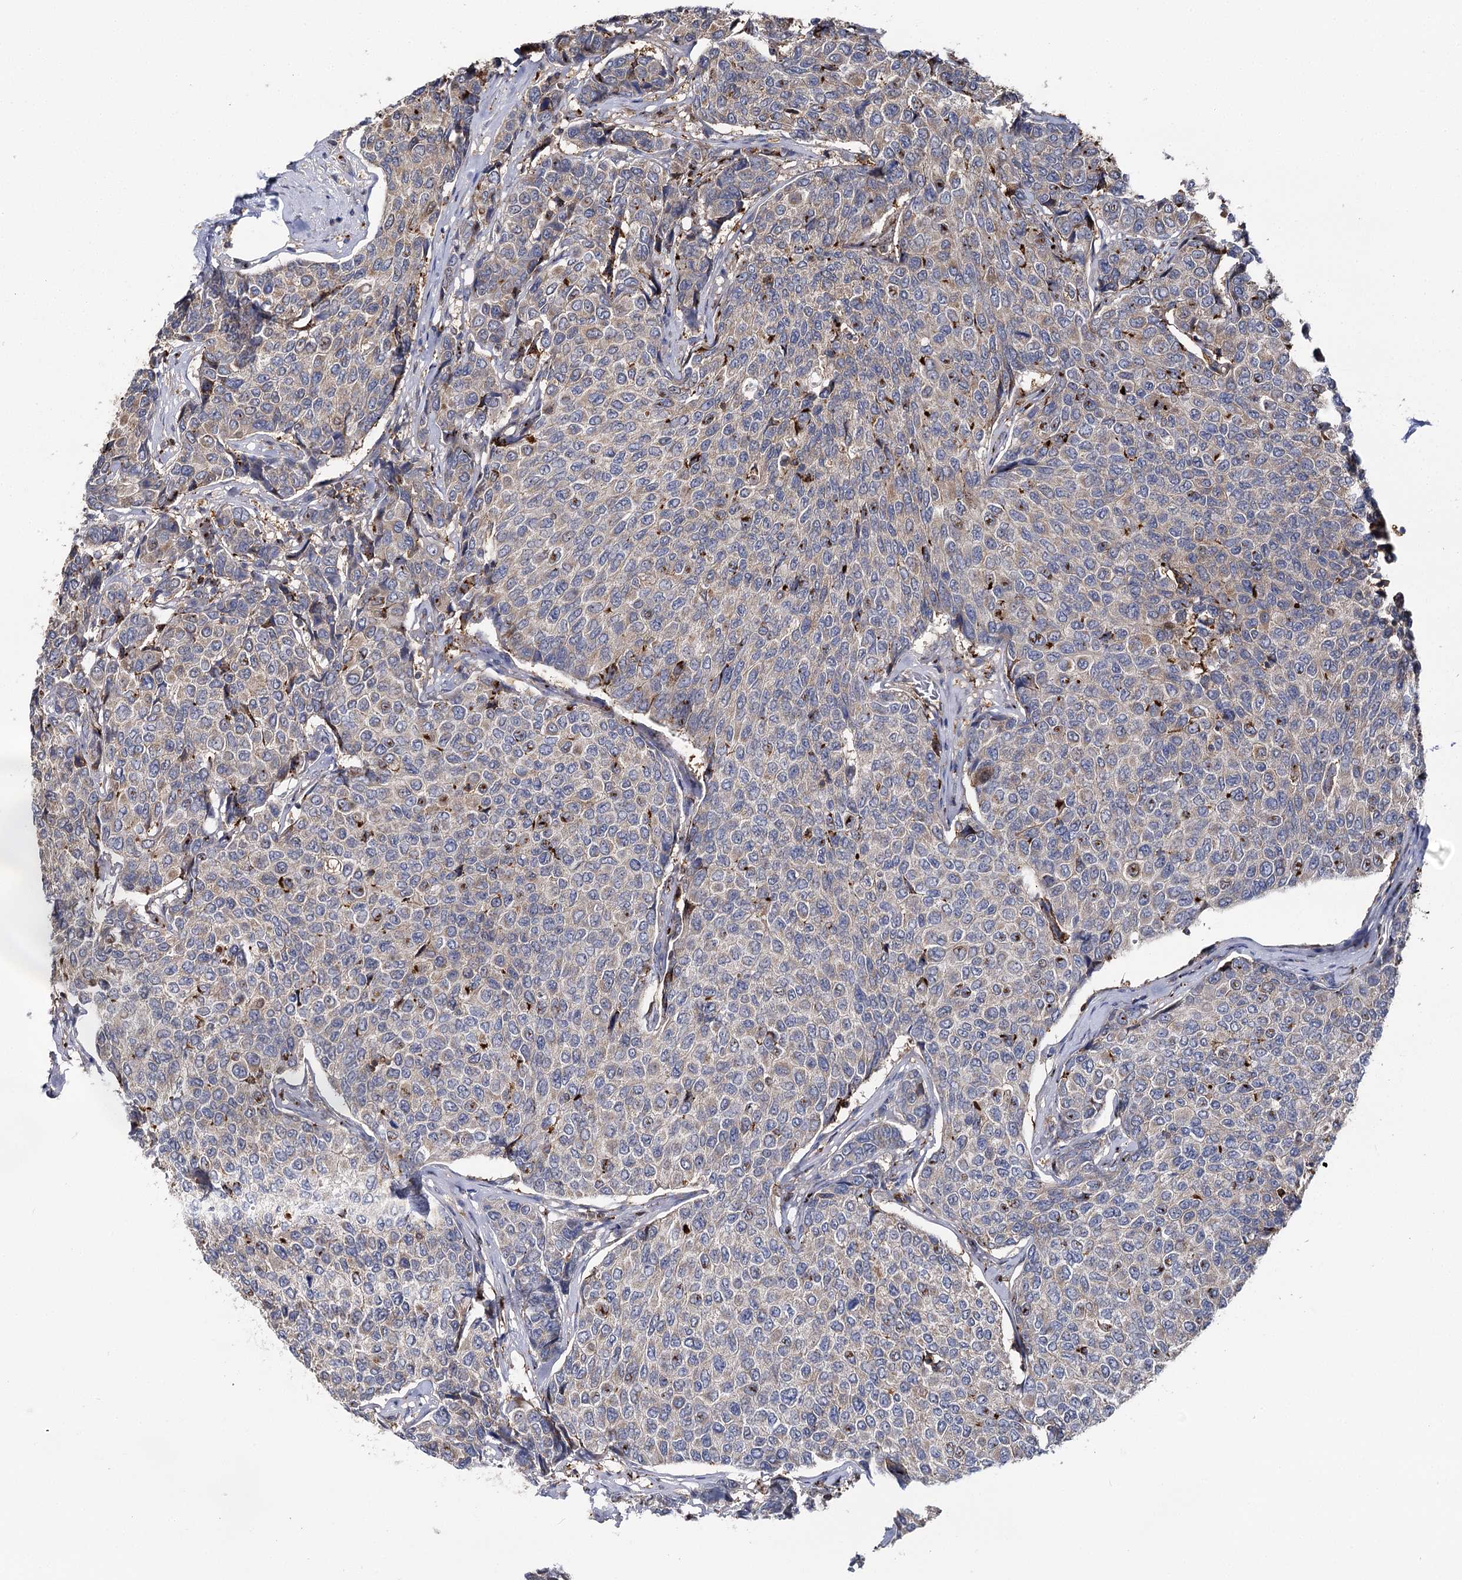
{"staining": {"intensity": "weak", "quantity": "<25%", "location": "cytoplasmic/membranous"}, "tissue": "breast cancer", "cell_type": "Tumor cells", "image_type": "cancer", "snomed": [{"axis": "morphology", "description": "Duct carcinoma"}, {"axis": "topography", "description": "Breast"}], "caption": "There is no significant staining in tumor cells of breast intraductal carcinoma.", "gene": "SEC24B", "patient": {"sex": "female", "age": 55}}